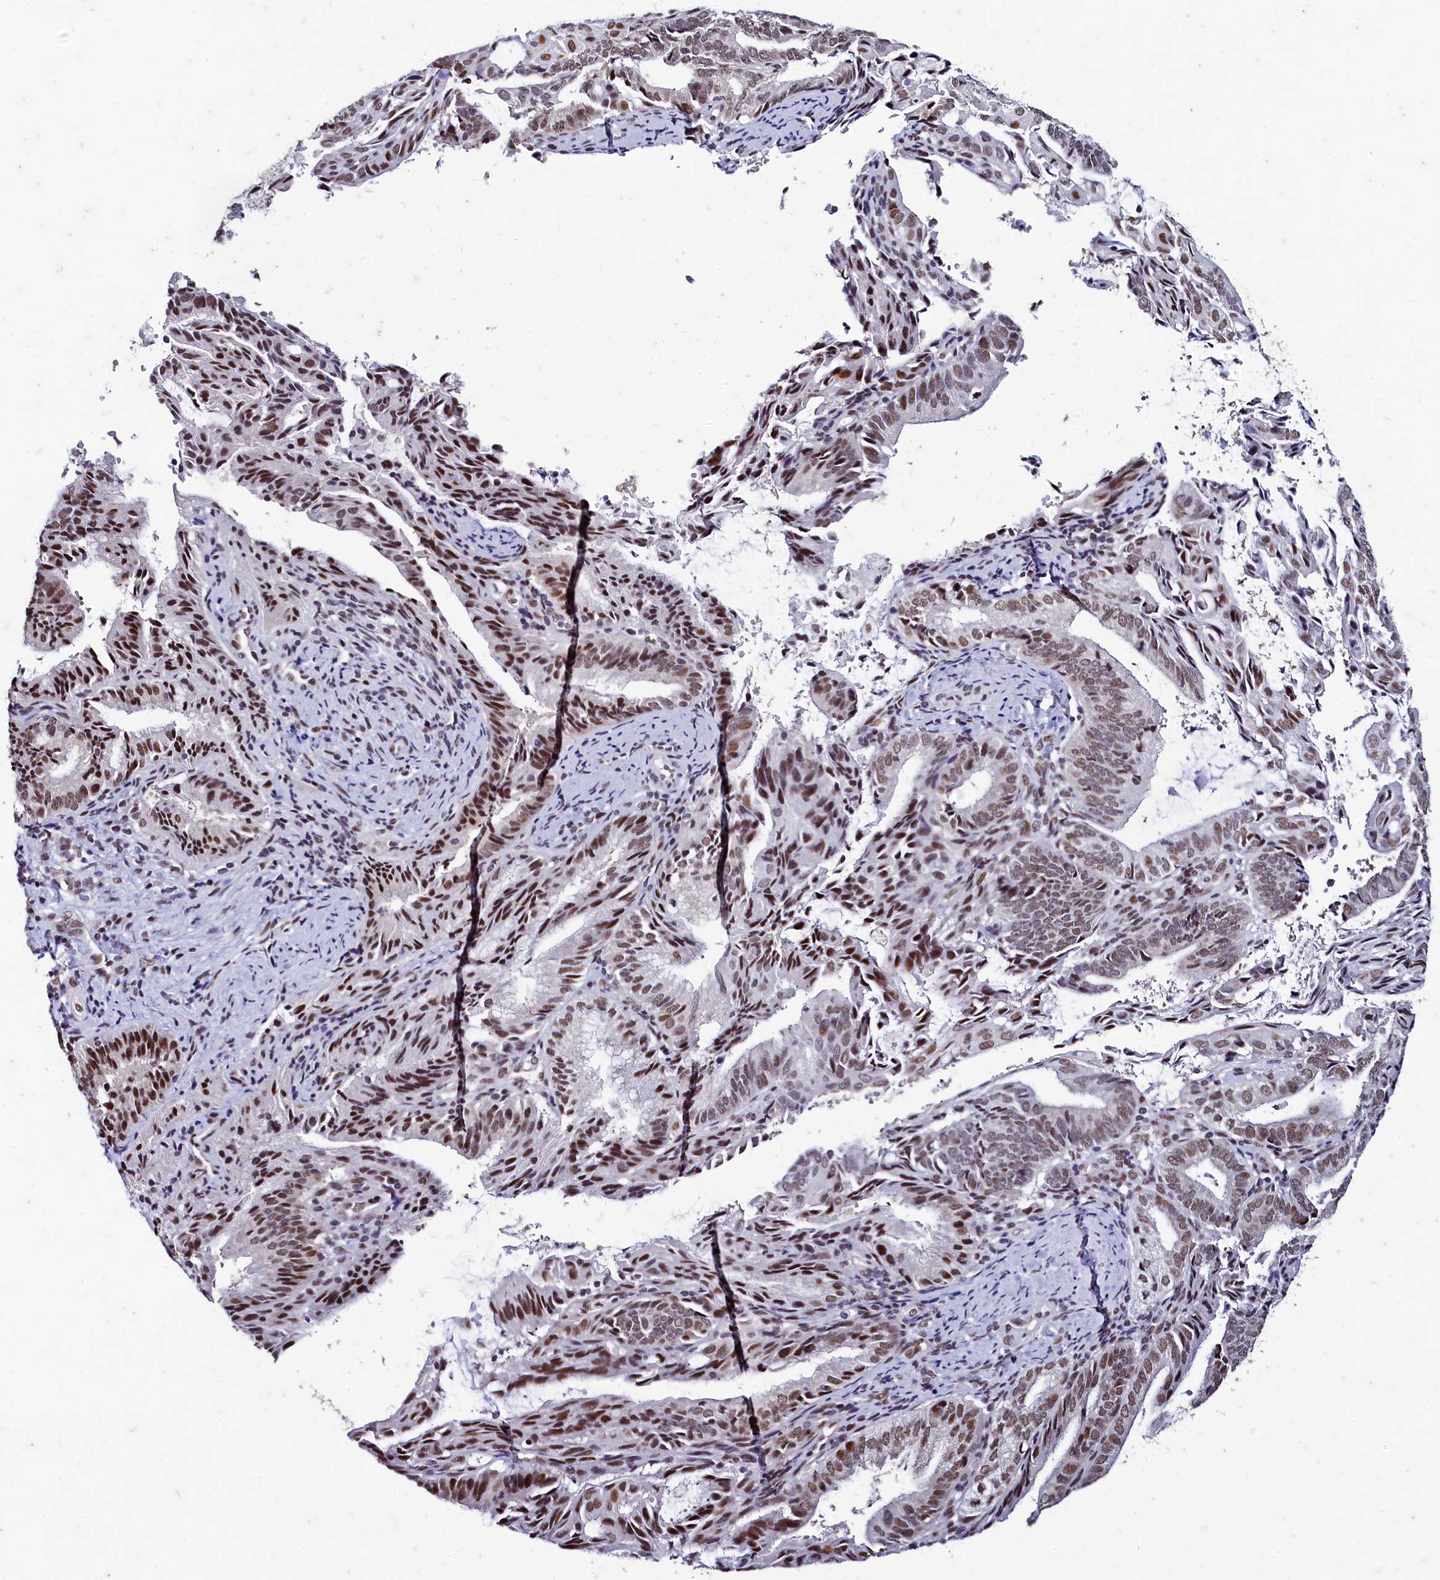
{"staining": {"intensity": "moderate", "quantity": ">75%", "location": "nuclear"}, "tissue": "endometrial cancer", "cell_type": "Tumor cells", "image_type": "cancer", "snomed": [{"axis": "morphology", "description": "Adenocarcinoma, NOS"}, {"axis": "topography", "description": "Endometrium"}], "caption": "This image displays immunohistochemistry (IHC) staining of endometrial cancer (adenocarcinoma), with medium moderate nuclear staining in about >75% of tumor cells.", "gene": "CPSF7", "patient": {"sex": "female", "age": 49}}